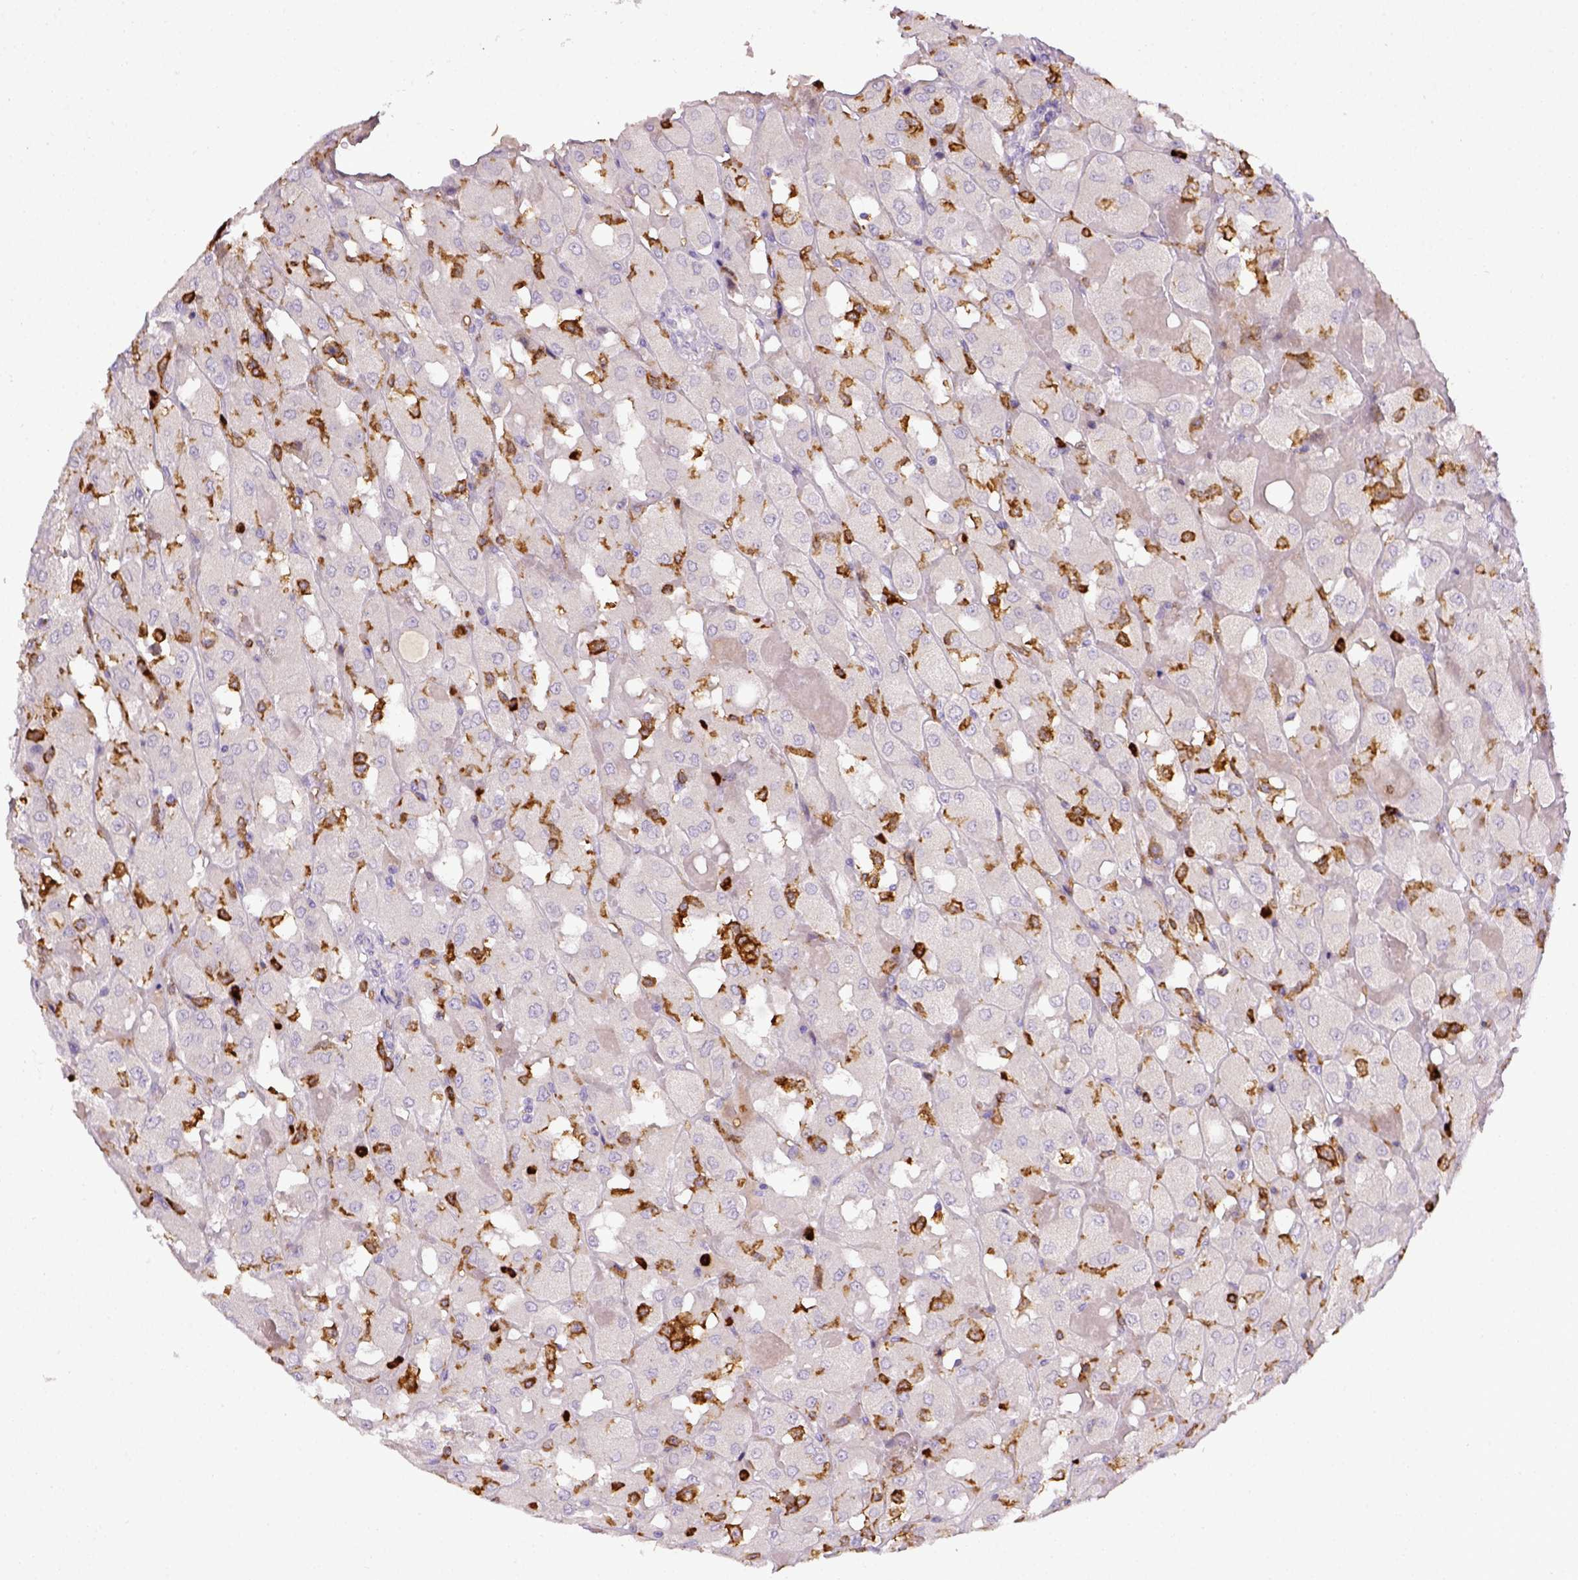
{"staining": {"intensity": "negative", "quantity": "none", "location": "none"}, "tissue": "renal cancer", "cell_type": "Tumor cells", "image_type": "cancer", "snomed": [{"axis": "morphology", "description": "Adenocarcinoma, NOS"}, {"axis": "topography", "description": "Kidney"}], "caption": "DAB immunohistochemical staining of adenocarcinoma (renal) reveals no significant expression in tumor cells. Brightfield microscopy of immunohistochemistry stained with DAB (3,3'-diaminobenzidine) (brown) and hematoxylin (blue), captured at high magnification.", "gene": "ITGAM", "patient": {"sex": "male", "age": 72}}